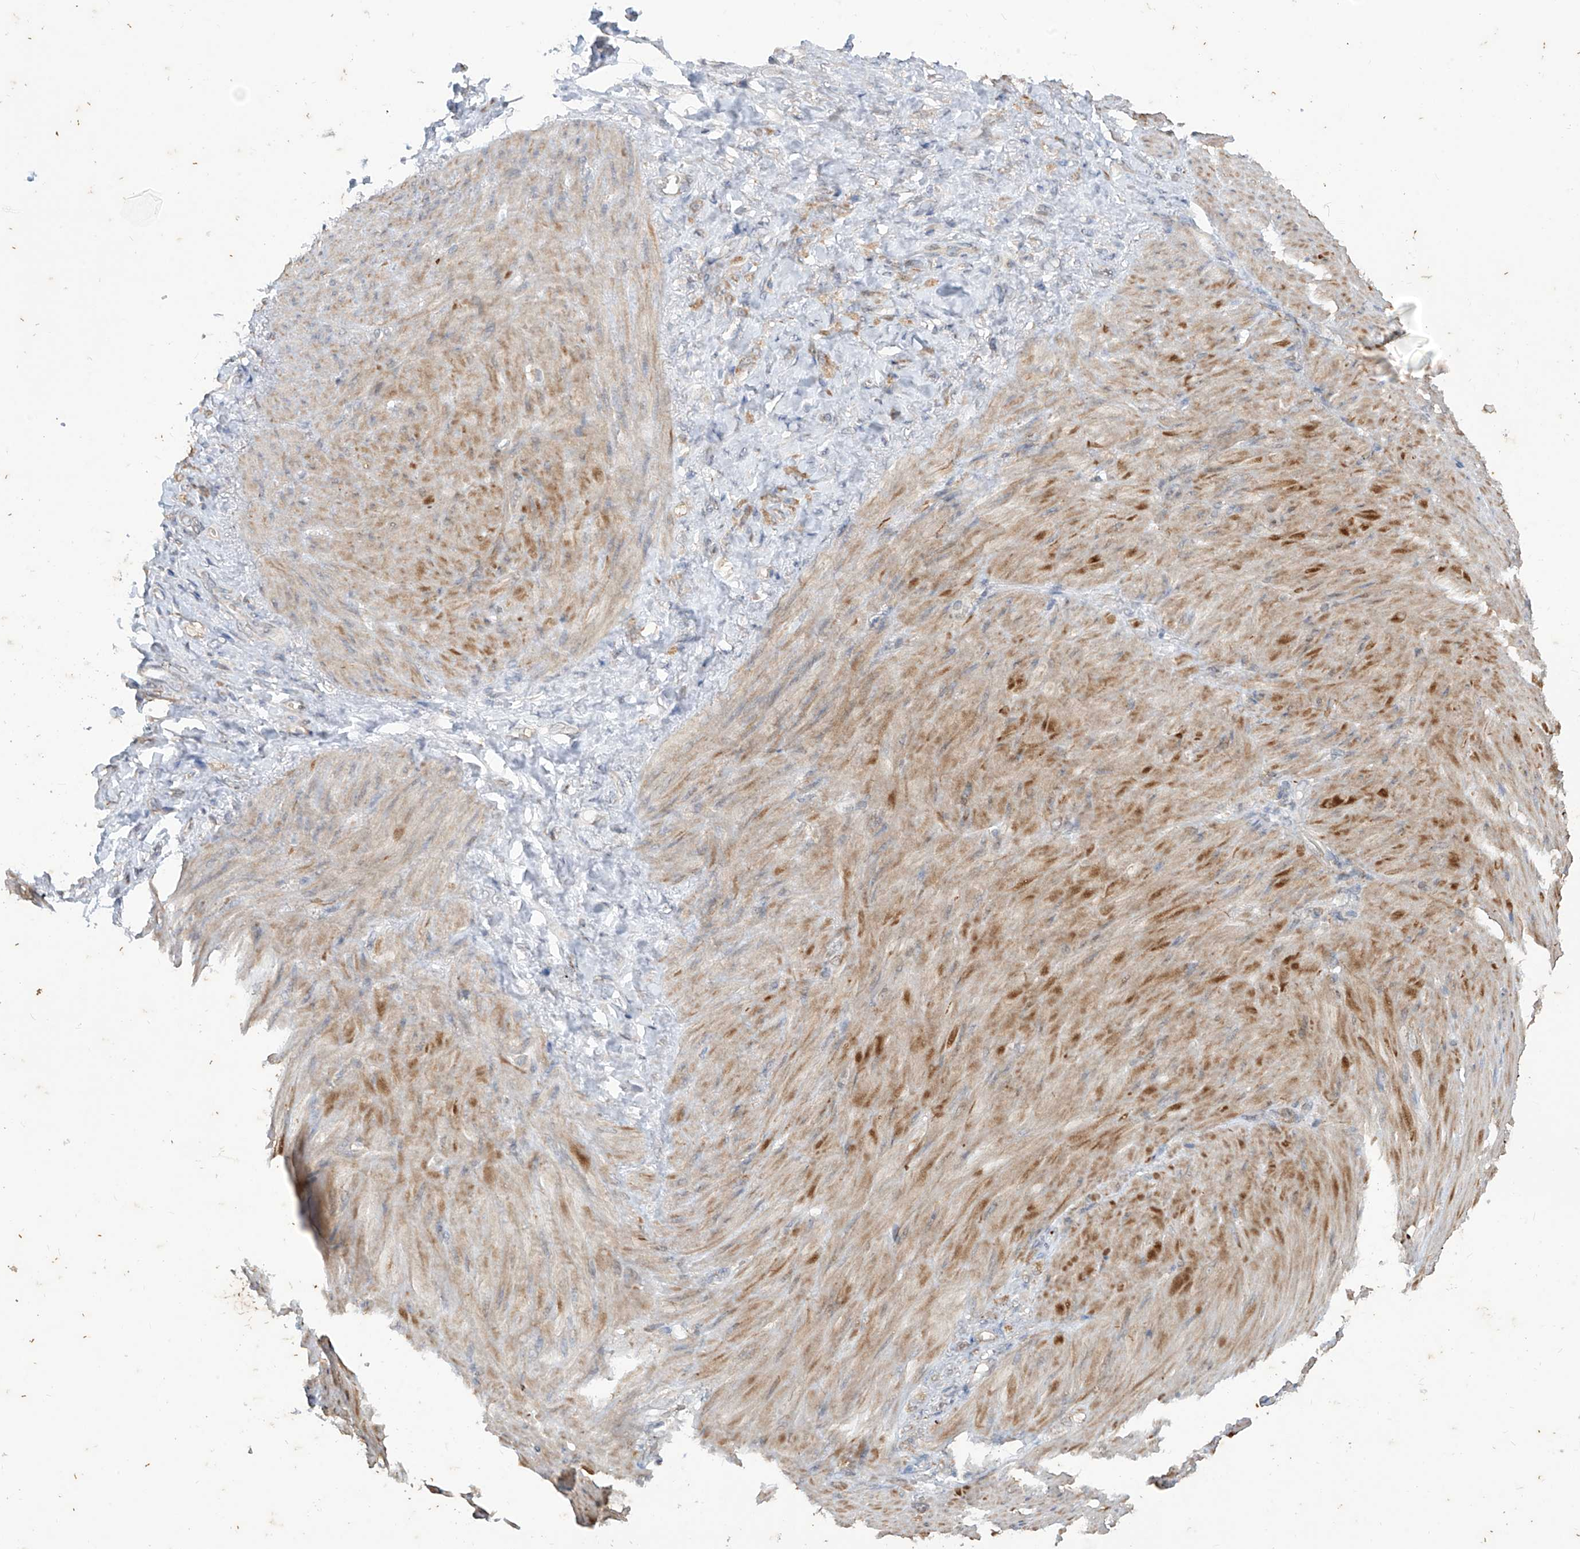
{"staining": {"intensity": "weak", "quantity": "<25%", "location": "cytoplasmic/membranous"}, "tissue": "stomach cancer", "cell_type": "Tumor cells", "image_type": "cancer", "snomed": [{"axis": "morphology", "description": "Normal tissue, NOS"}, {"axis": "morphology", "description": "Adenocarcinoma, NOS"}, {"axis": "topography", "description": "Stomach"}], "caption": "Immunohistochemistry (IHC) of human stomach cancer shows no staining in tumor cells.", "gene": "MTUS2", "patient": {"sex": "male", "age": 82}}